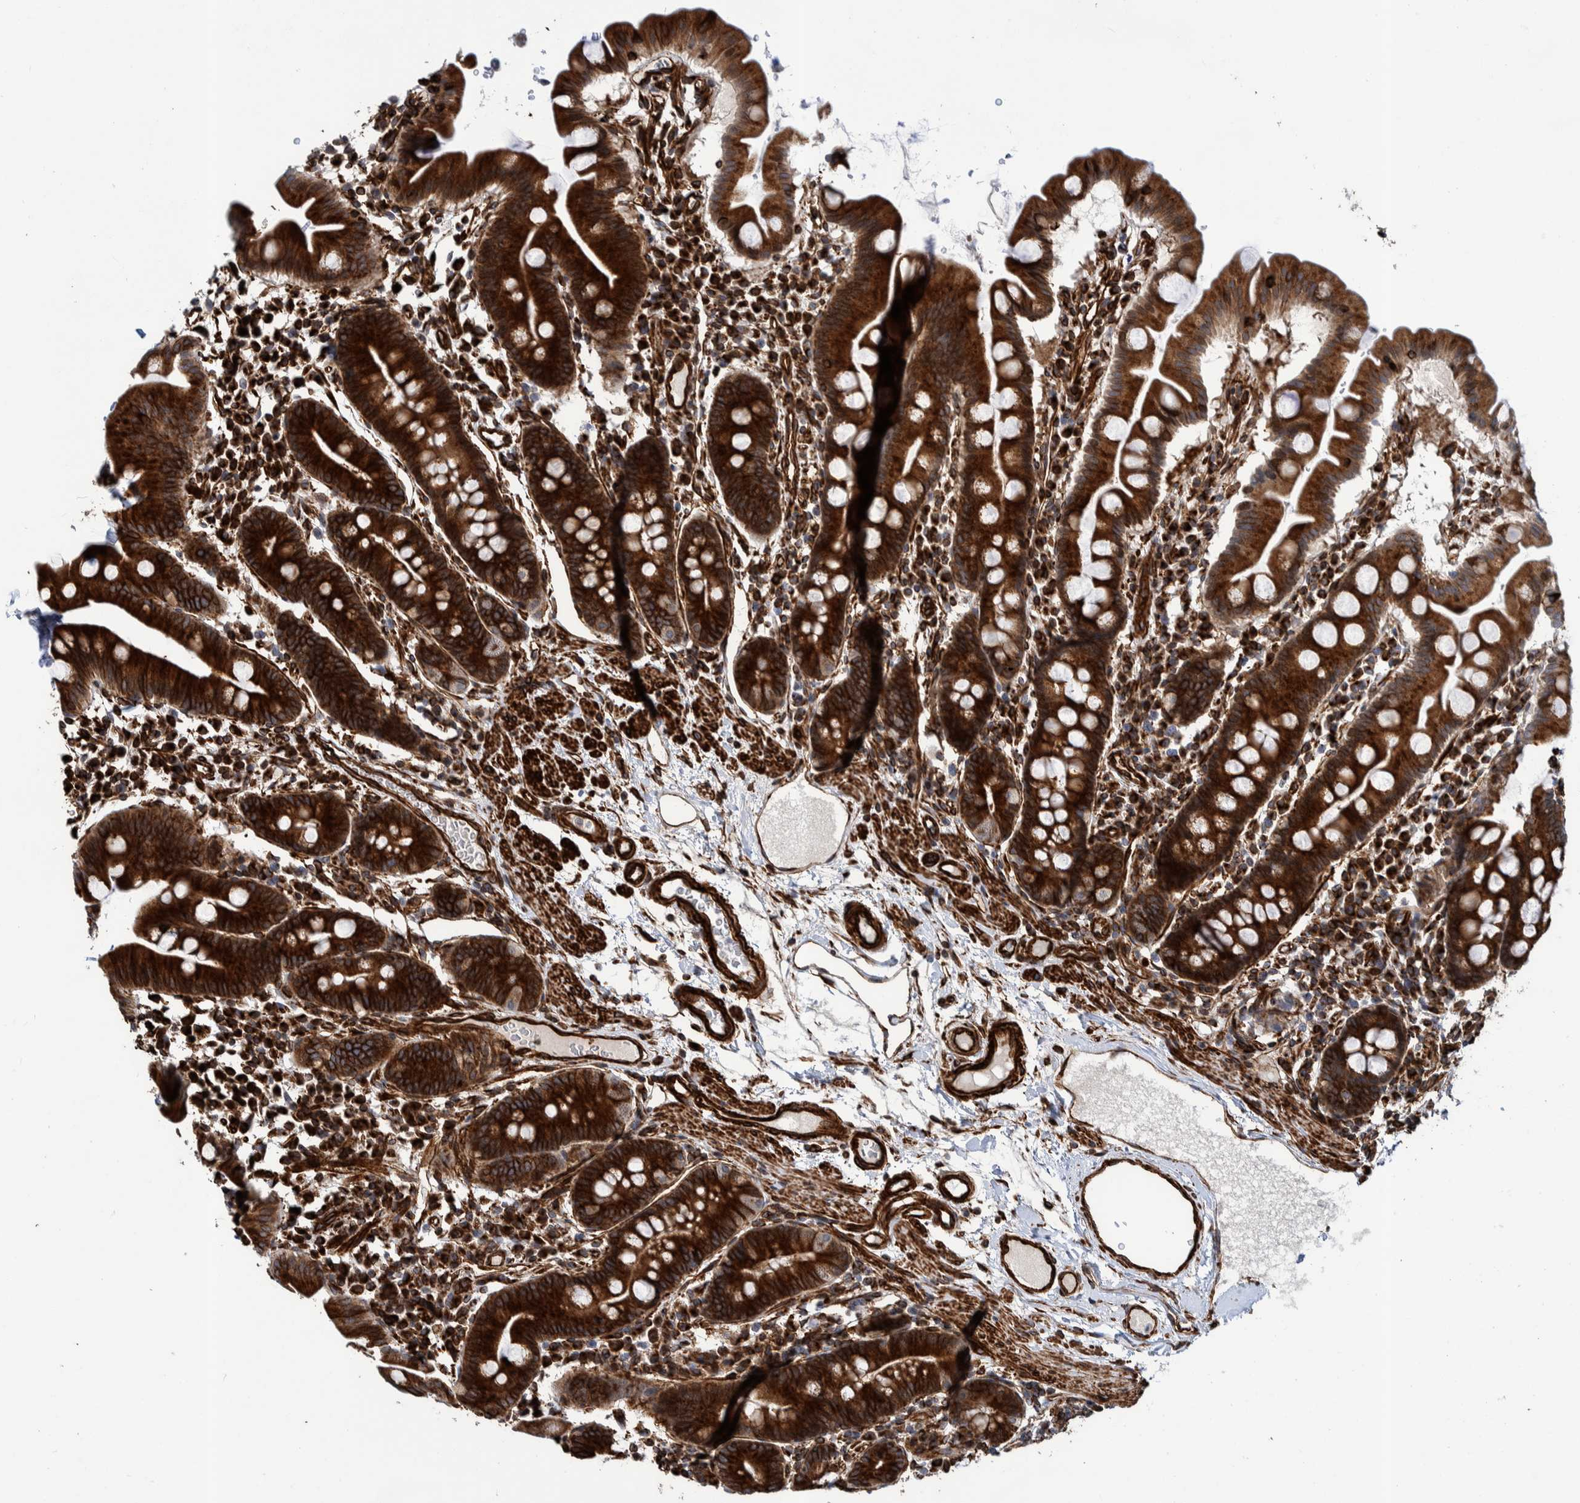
{"staining": {"intensity": "strong", "quantity": ">75%", "location": "cytoplasmic/membranous"}, "tissue": "duodenum", "cell_type": "Glandular cells", "image_type": "normal", "snomed": [{"axis": "morphology", "description": "Normal tissue, NOS"}, {"axis": "topography", "description": "Duodenum"}], "caption": "The photomicrograph displays immunohistochemical staining of unremarkable duodenum. There is strong cytoplasmic/membranous staining is identified in approximately >75% of glandular cells.", "gene": "CCDC57", "patient": {"sex": "male", "age": 50}}